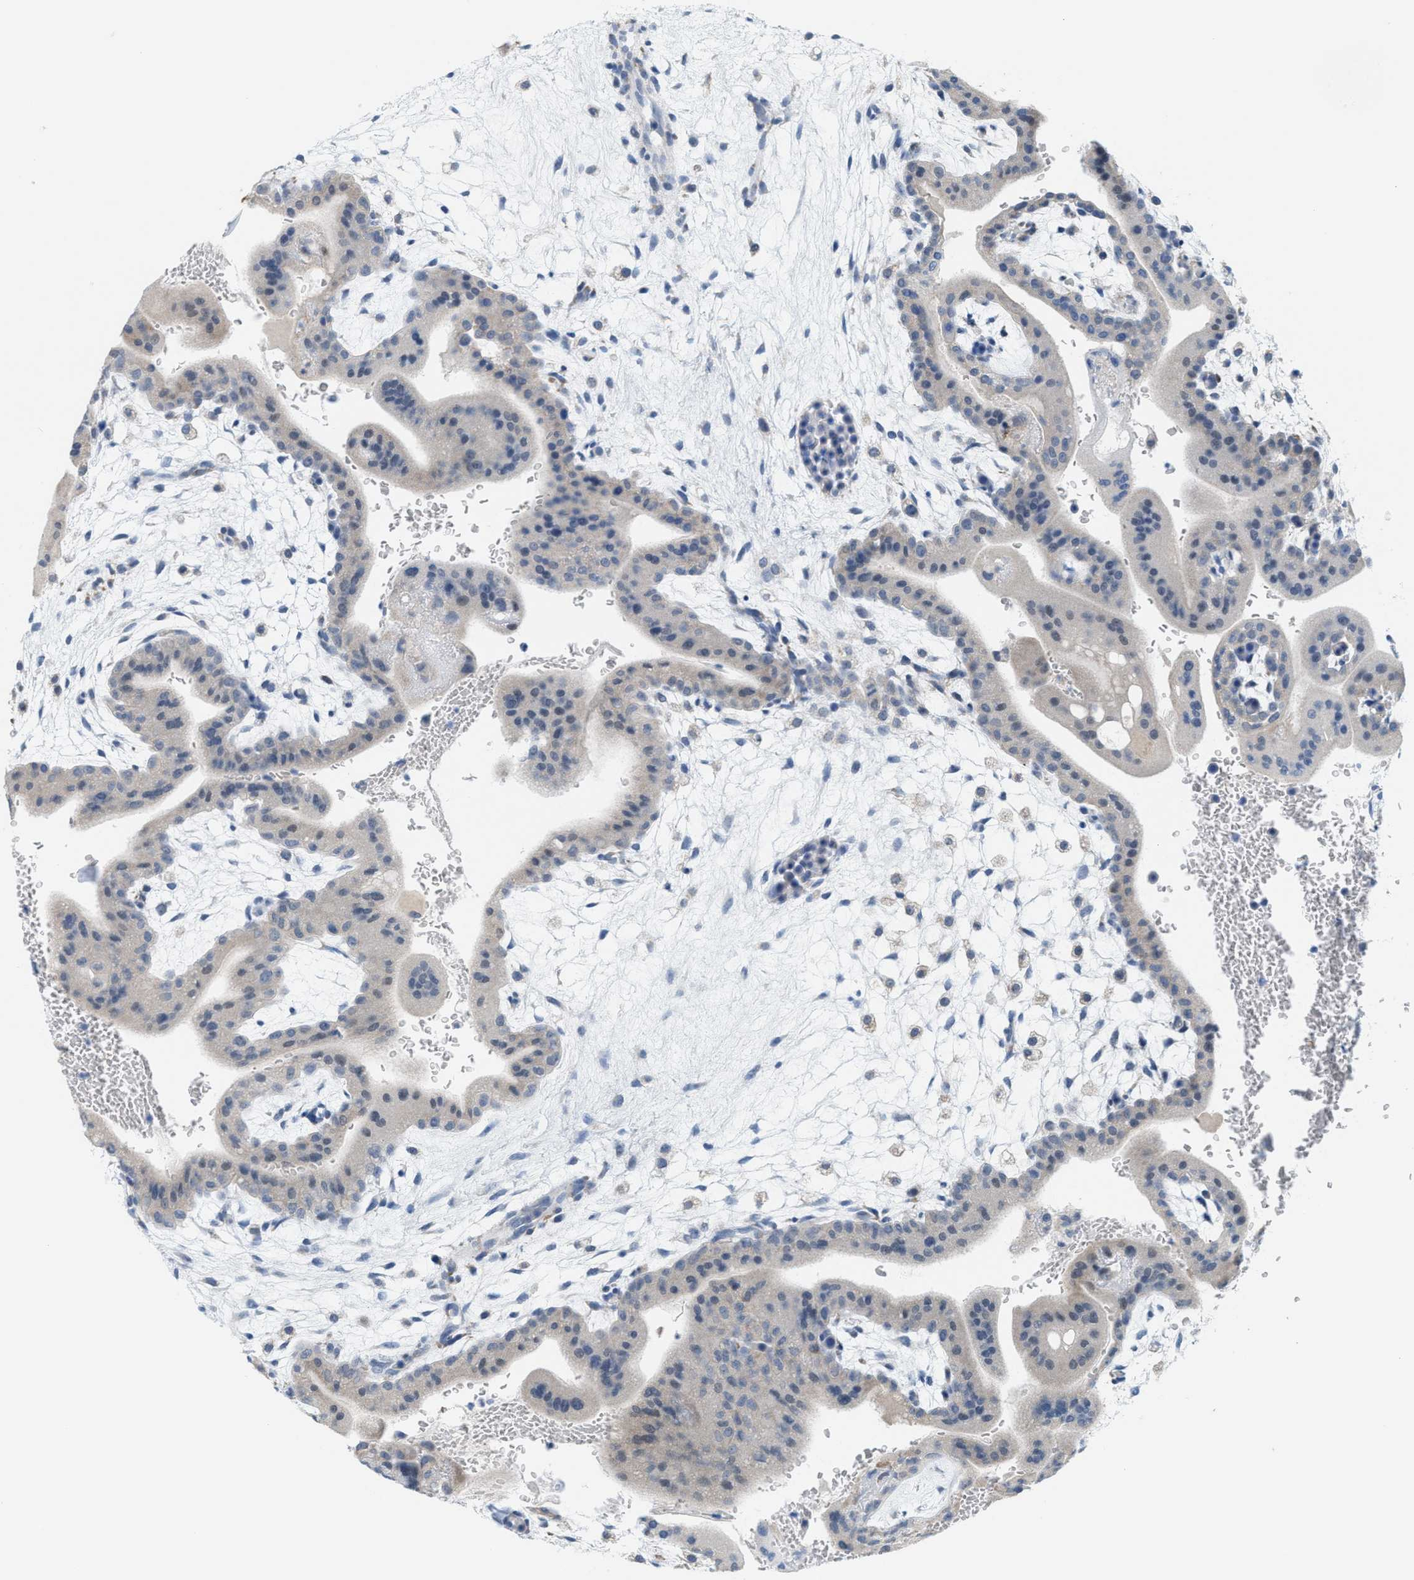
{"staining": {"intensity": "strong", "quantity": ">75%", "location": "cytoplasmic/membranous"}, "tissue": "placenta", "cell_type": "Decidual cells", "image_type": "normal", "snomed": [{"axis": "morphology", "description": "Normal tissue, NOS"}, {"axis": "topography", "description": "Placenta"}], "caption": "This is an image of immunohistochemistry (IHC) staining of benign placenta, which shows strong staining in the cytoplasmic/membranous of decidual cells.", "gene": "KIFC3", "patient": {"sex": "female", "age": 35}}